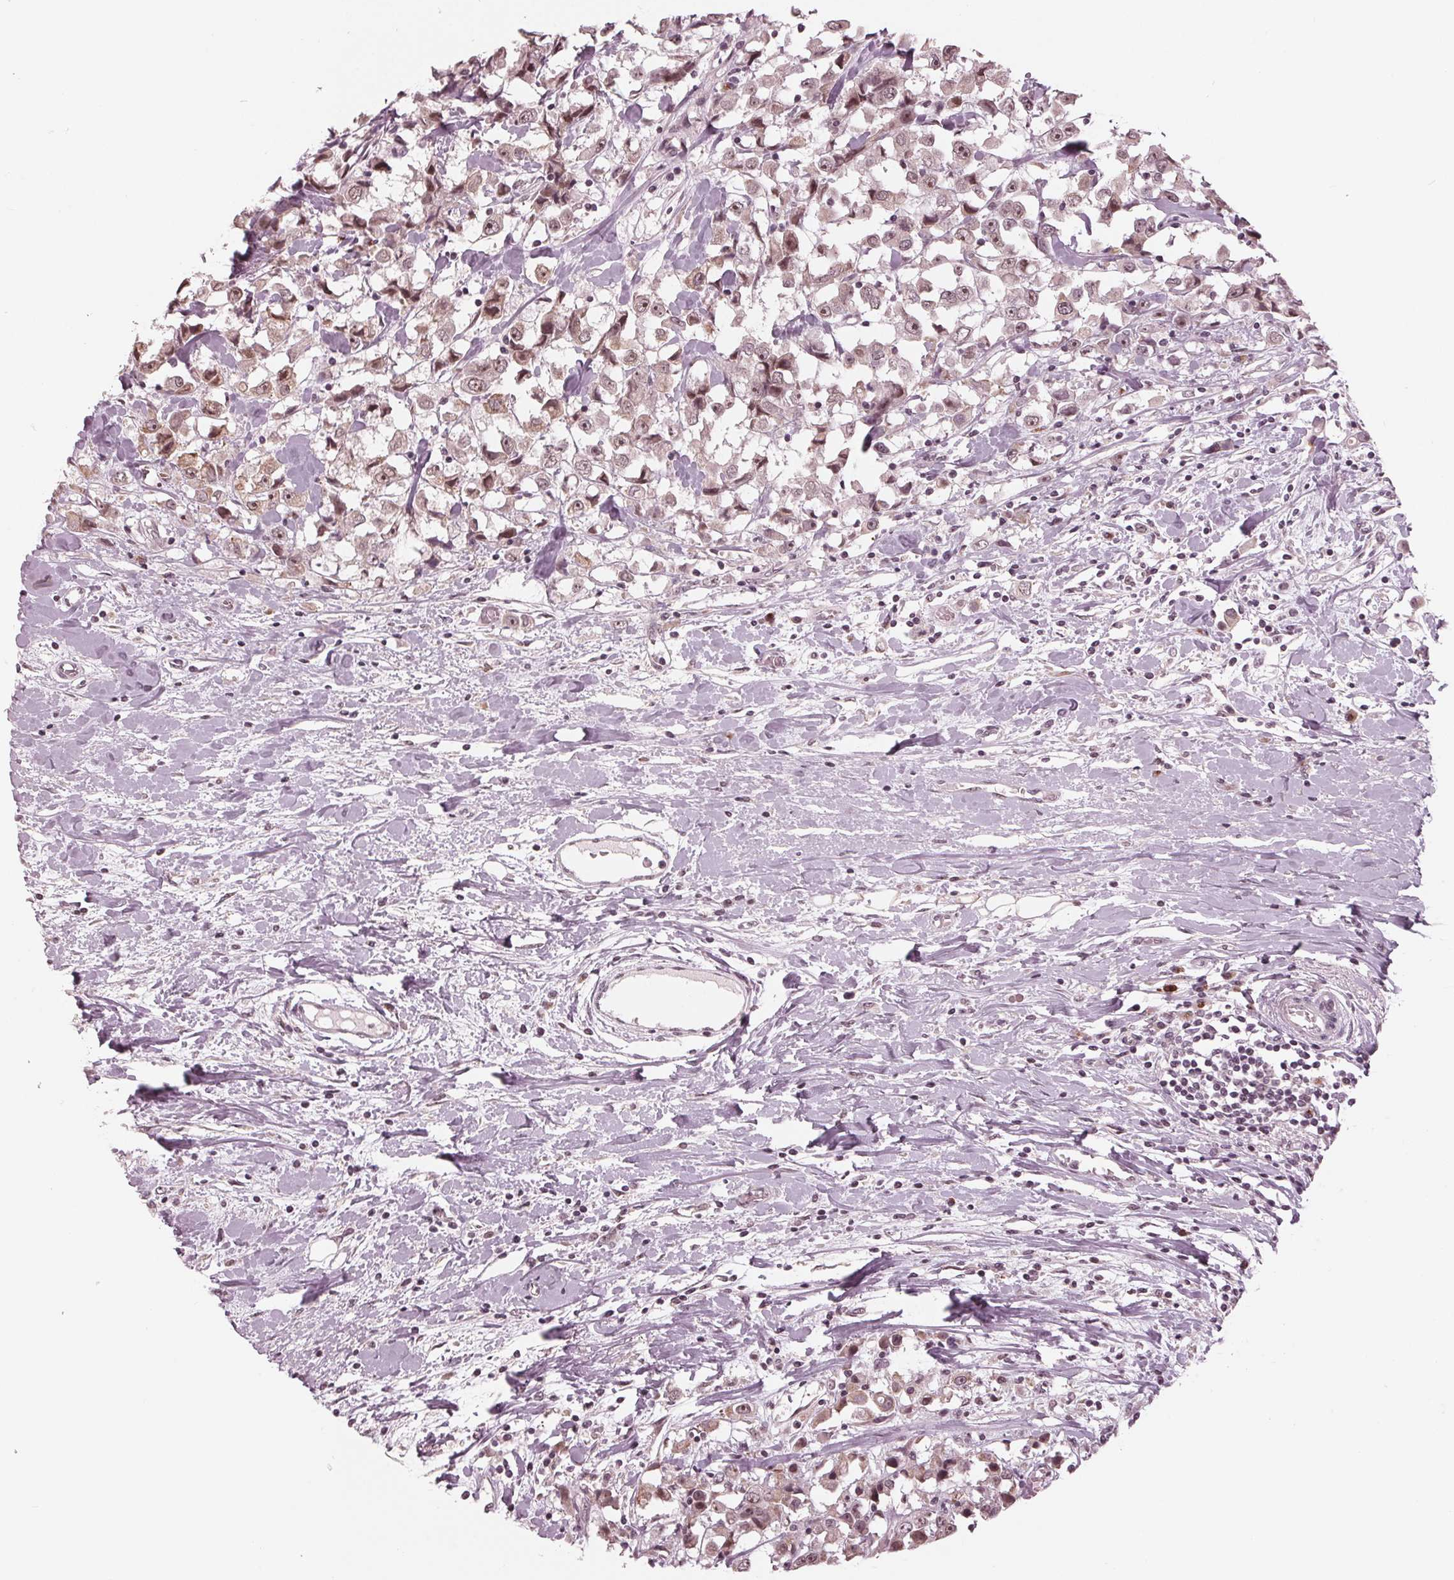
{"staining": {"intensity": "moderate", "quantity": "25%-75%", "location": "cytoplasmic/membranous,nuclear"}, "tissue": "breast cancer", "cell_type": "Tumor cells", "image_type": "cancer", "snomed": [{"axis": "morphology", "description": "Duct carcinoma"}, {"axis": "topography", "description": "Breast"}], "caption": "This histopathology image shows breast intraductal carcinoma stained with IHC to label a protein in brown. The cytoplasmic/membranous and nuclear of tumor cells show moderate positivity for the protein. Nuclei are counter-stained blue.", "gene": "SLX4", "patient": {"sex": "female", "age": 61}}